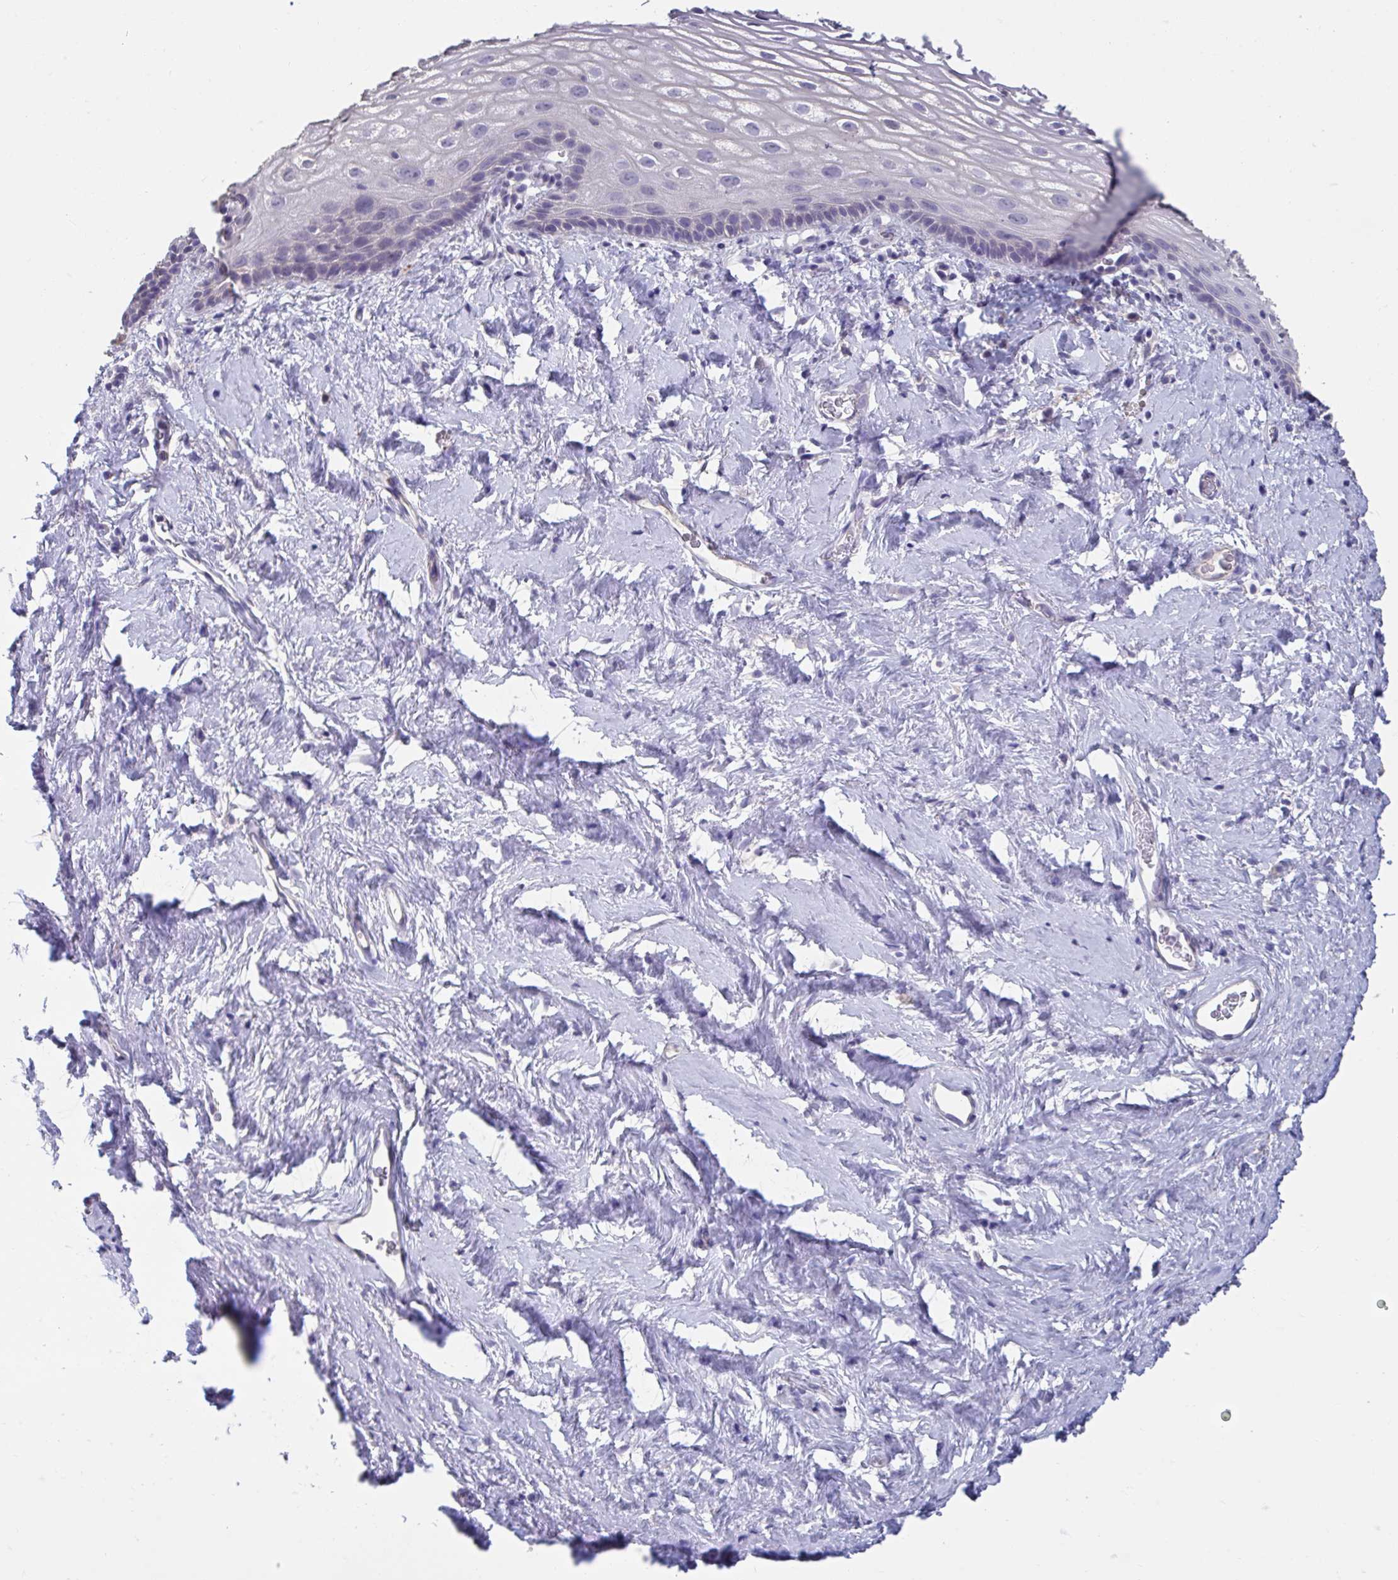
{"staining": {"intensity": "negative", "quantity": "none", "location": "none"}, "tissue": "vagina", "cell_type": "Squamous epithelial cells", "image_type": "normal", "snomed": [{"axis": "morphology", "description": "Normal tissue, NOS"}, {"axis": "morphology", "description": "Adenocarcinoma, NOS"}, {"axis": "topography", "description": "Rectum"}, {"axis": "topography", "description": "Vagina"}, {"axis": "topography", "description": "Peripheral nerve tissue"}], "caption": "Immunohistochemical staining of benign human vagina displays no significant staining in squamous epithelial cells.", "gene": "GPR162", "patient": {"sex": "female", "age": 71}}